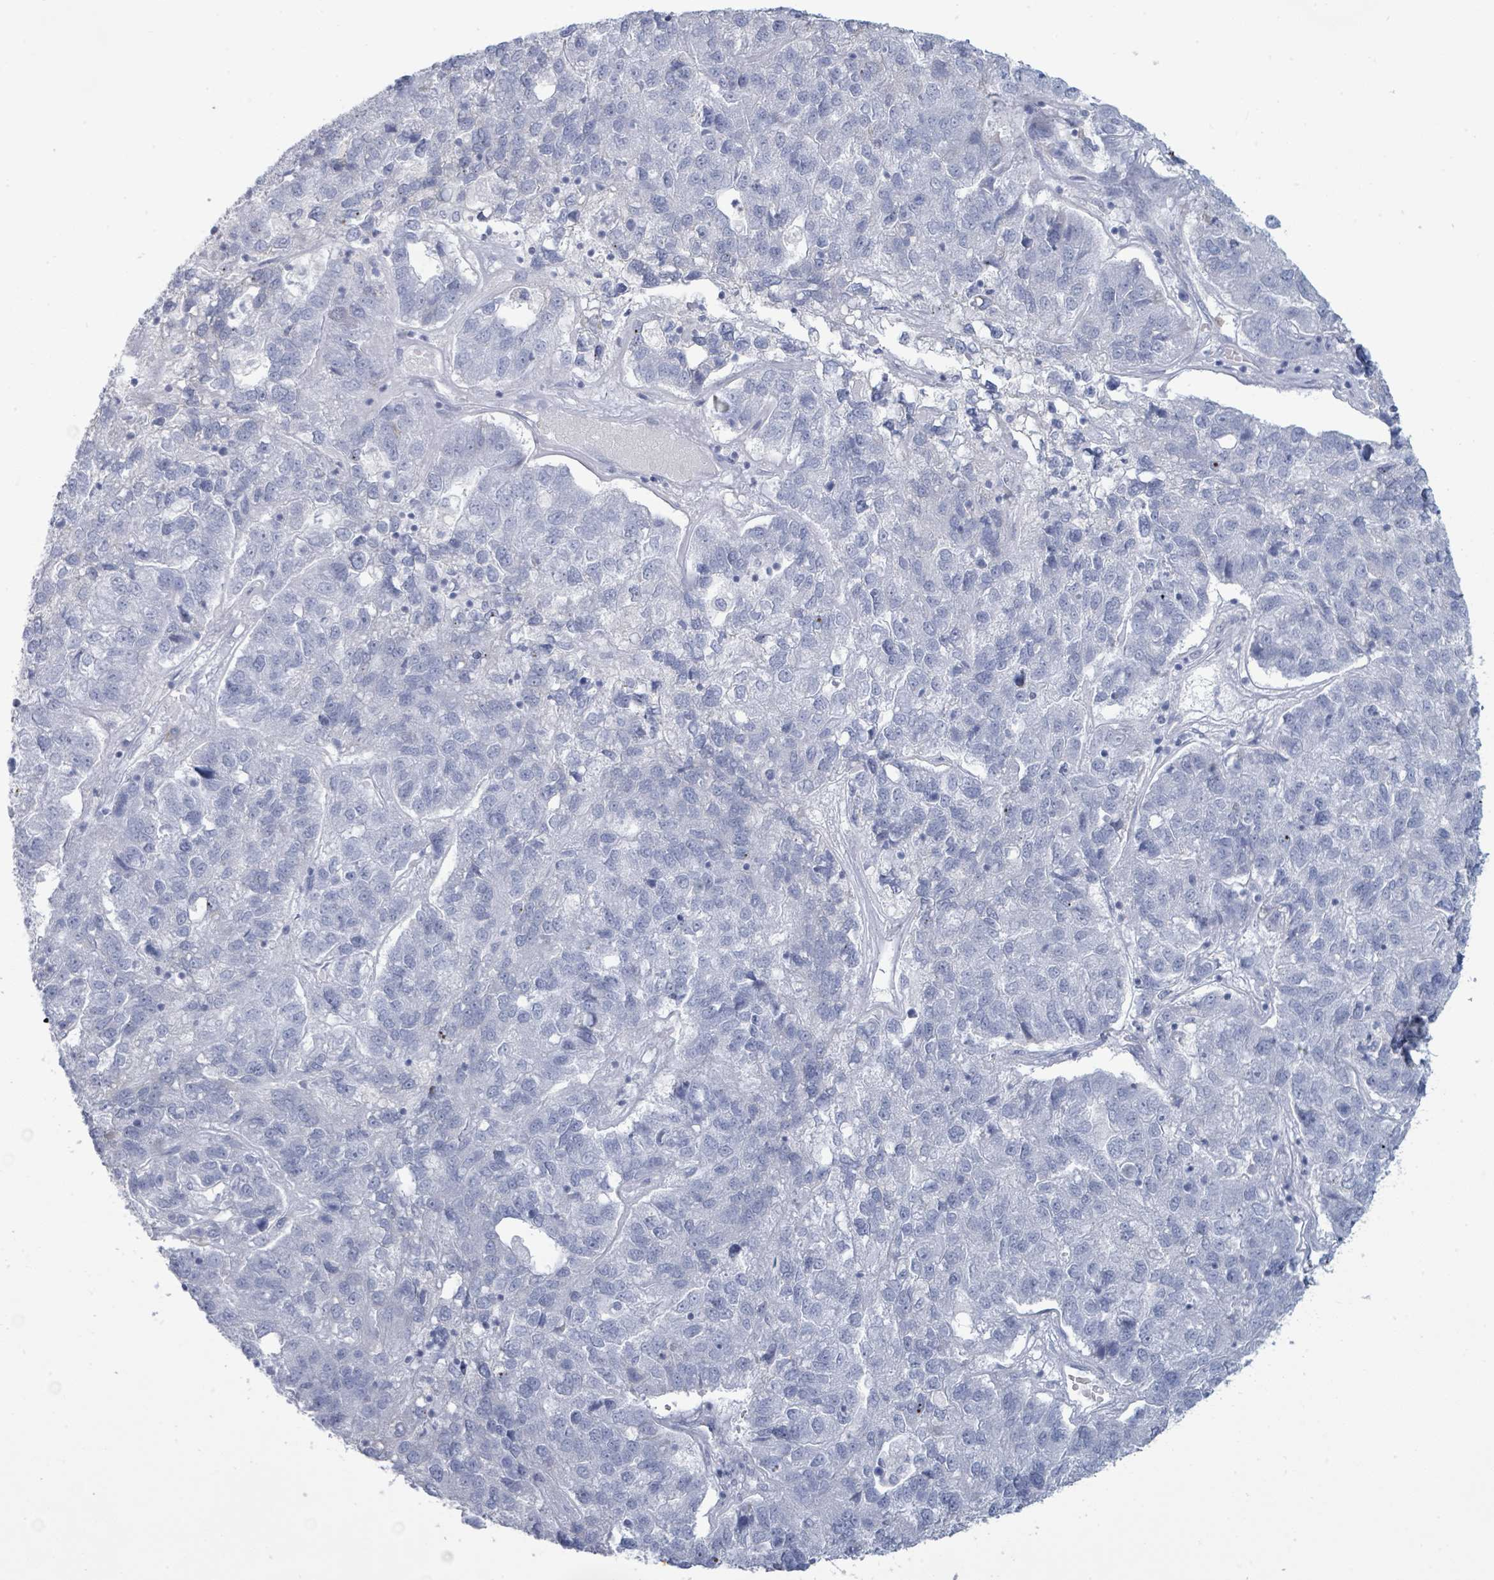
{"staining": {"intensity": "negative", "quantity": "none", "location": "none"}, "tissue": "pancreatic cancer", "cell_type": "Tumor cells", "image_type": "cancer", "snomed": [{"axis": "morphology", "description": "Adenocarcinoma, NOS"}, {"axis": "topography", "description": "Pancreas"}], "caption": "This is a image of immunohistochemistry staining of pancreatic cancer (adenocarcinoma), which shows no staining in tumor cells.", "gene": "PGA3", "patient": {"sex": "female", "age": 61}}